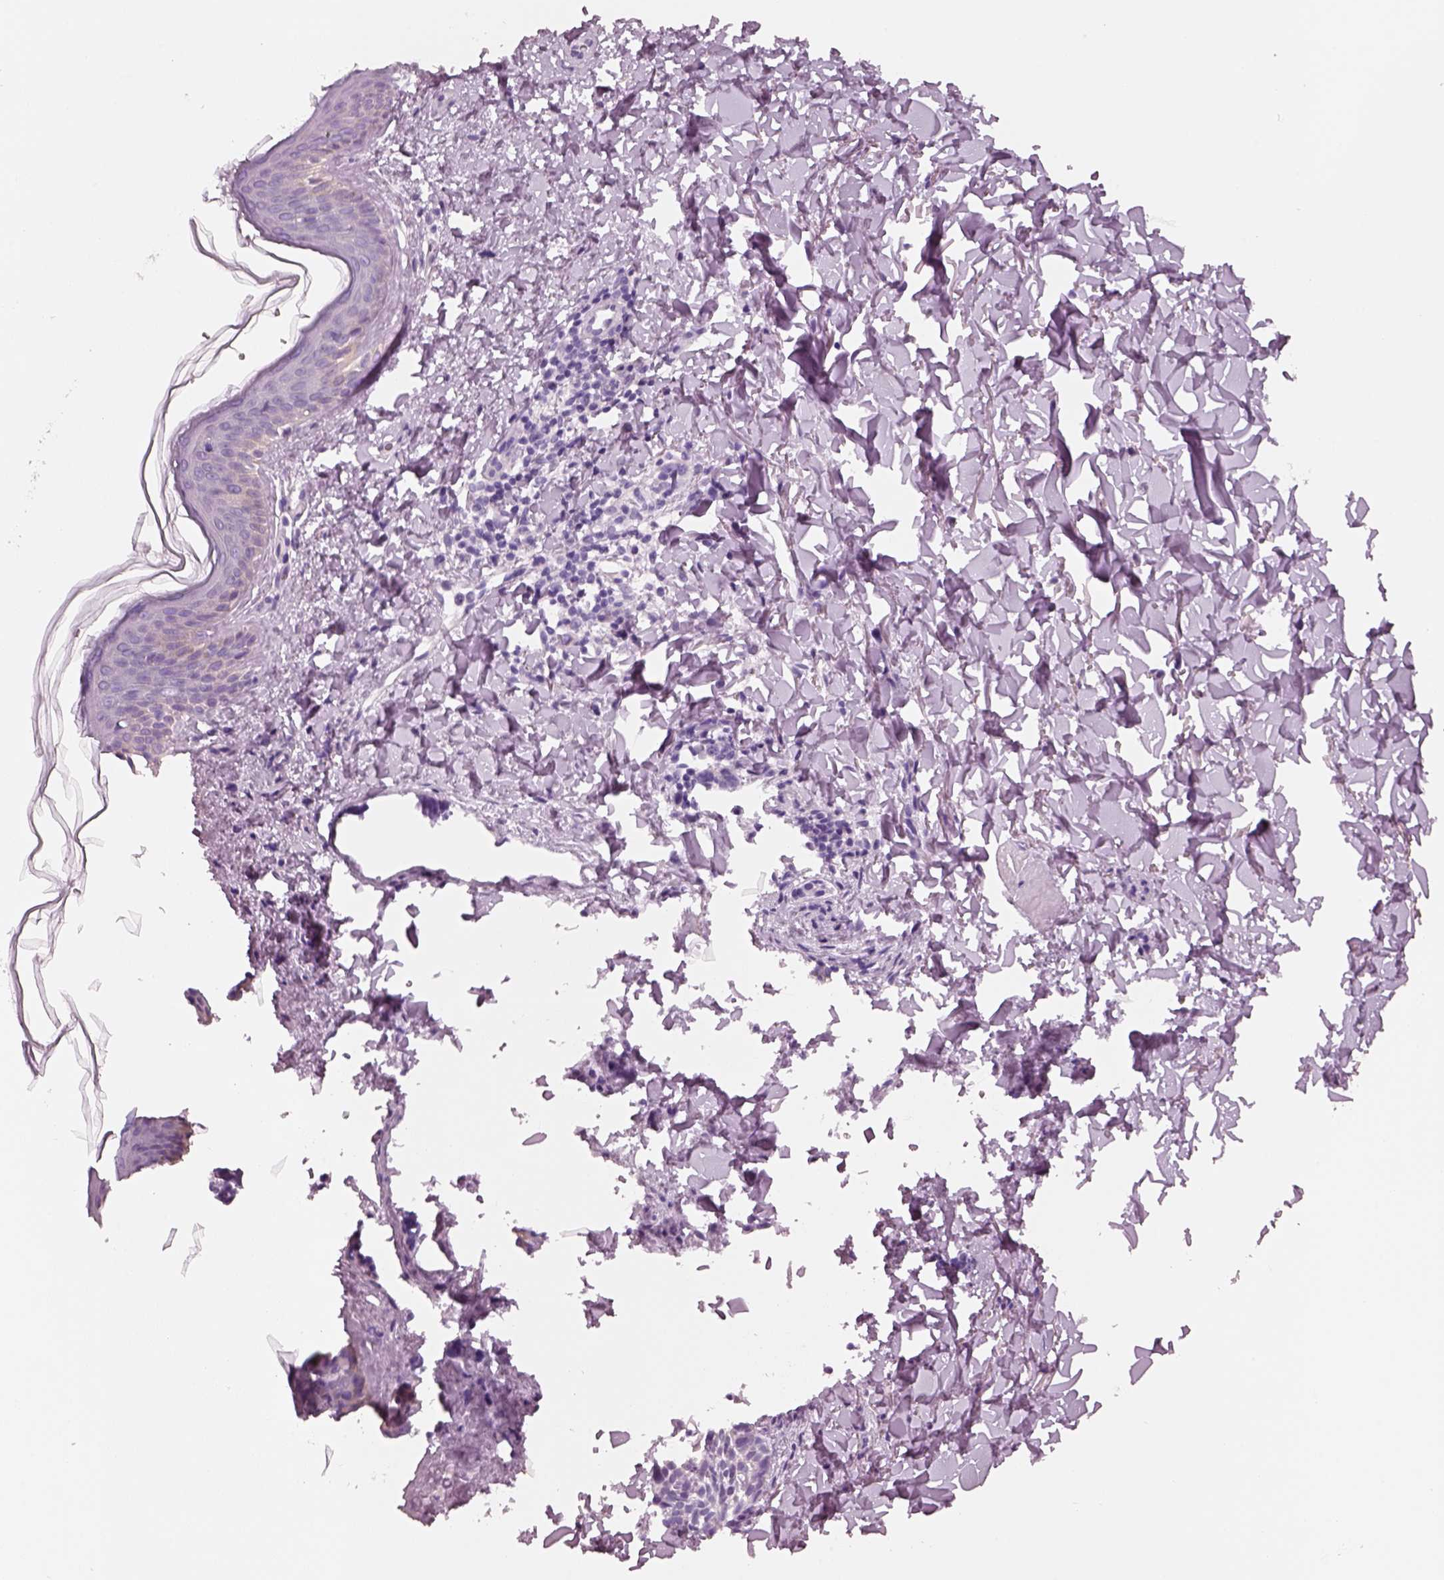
{"staining": {"intensity": "negative", "quantity": "none", "location": "none"}, "tissue": "skin cancer", "cell_type": "Tumor cells", "image_type": "cancer", "snomed": [{"axis": "morphology", "description": "Normal tissue, NOS"}, {"axis": "morphology", "description": "Basal cell carcinoma"}, {"axis": "topography", "description": "Skin"}], "caption": "A high-resolution micrograph shows immunohistochemistry (IHC) staining of basal cell carcinoma (skin), which exhibits no significant positivity in tumor cells.", "gene": "PNOC", "patient": {"sex": "male", "age": 46}}